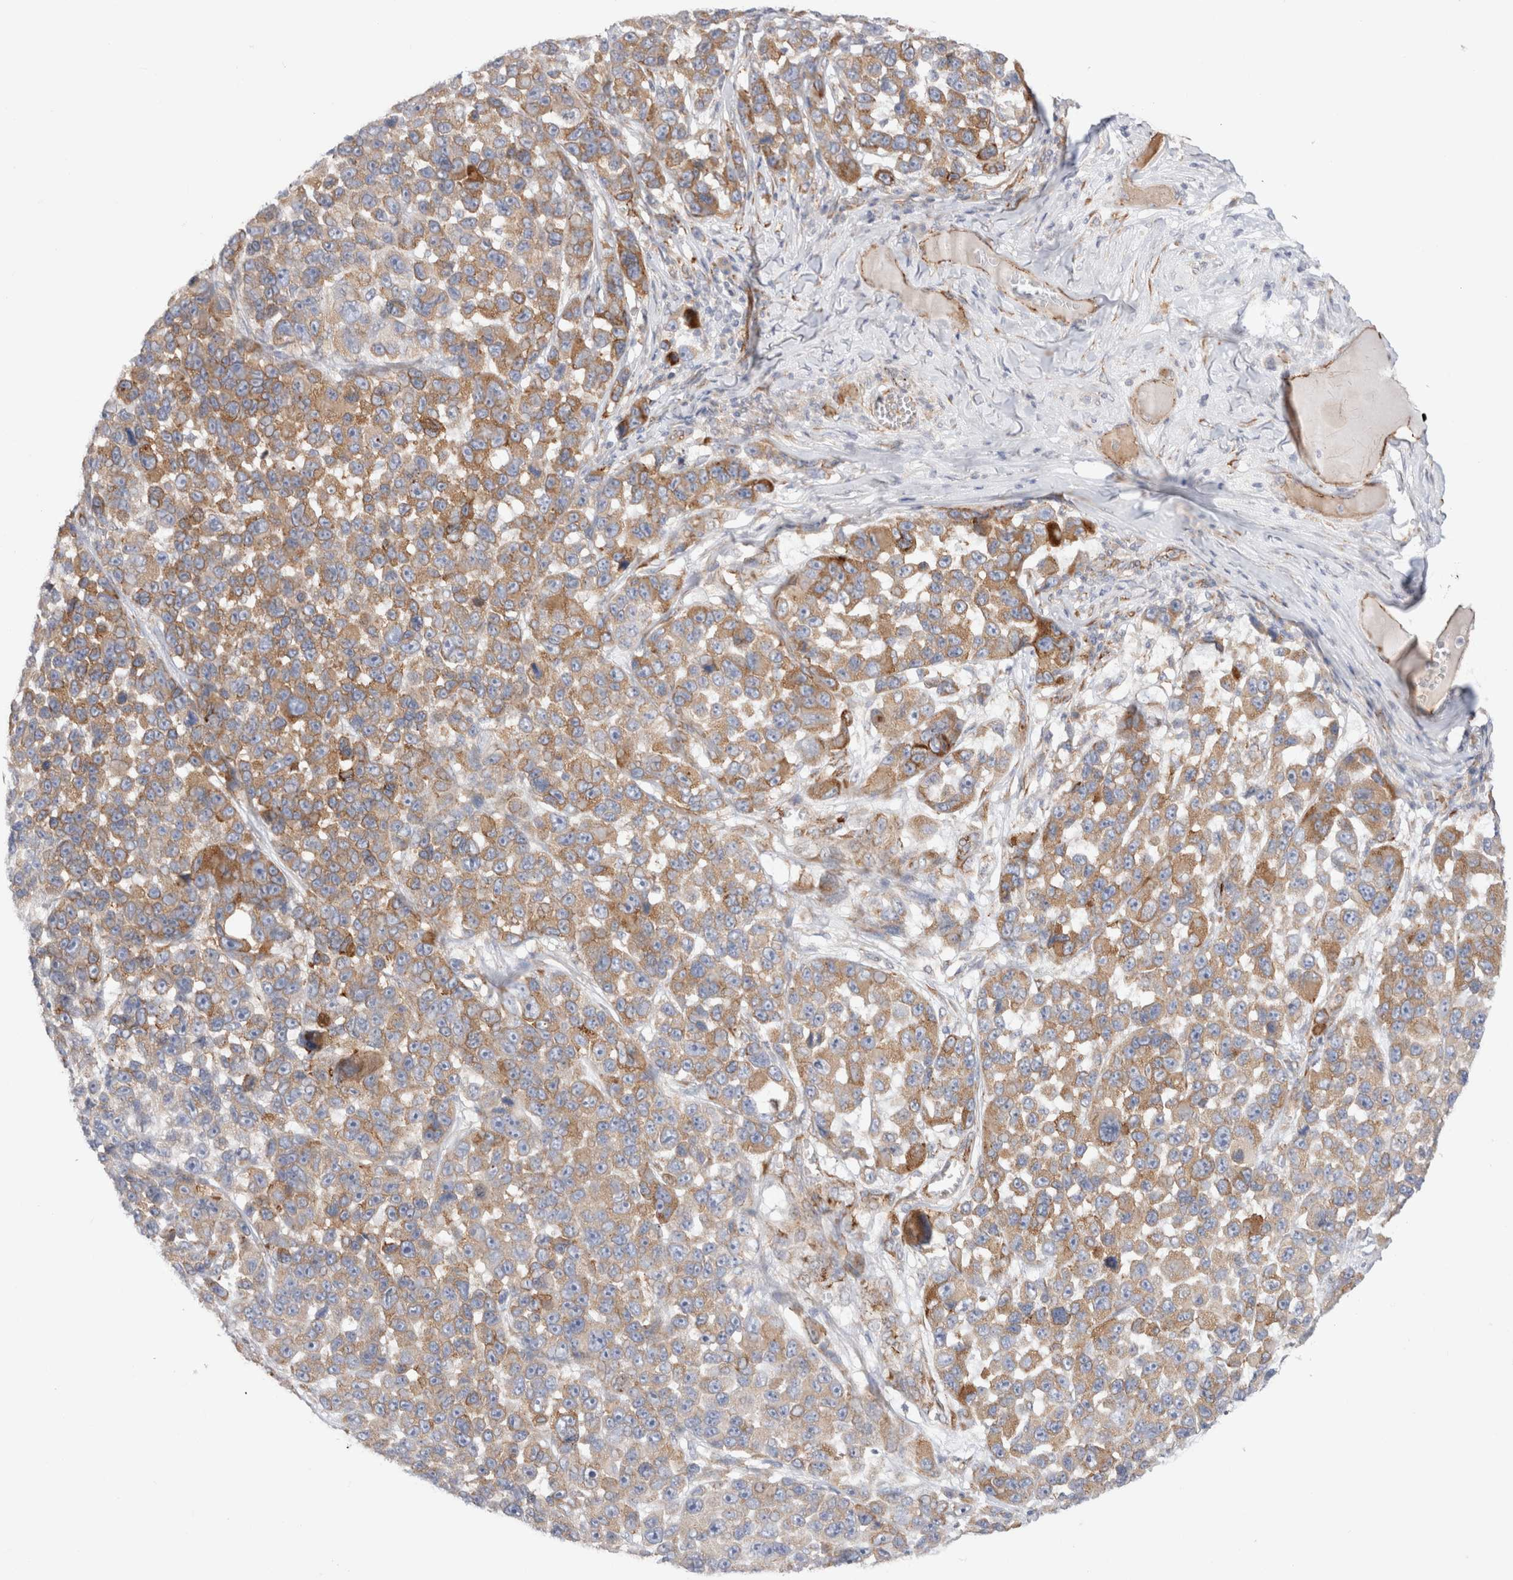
{"staining": {"intensity": "moderate", "quantity": "25%-75%", "location": "cytoplasmic/membranous"}, "tissue": "melanoma", "cell_type": "Tumor cells", "image_type": "cancer", "snomed": [{"axis": "morphology", "description": "Malignant melanoma, NOS"}, {"axis": "topography", "description": "Skin"}], "caption": "This micrograph exhibits malignant melanoma stained with IHC to label a protein in brown. The cytoplasmic/membranous of tumor cells show moderate positivity for the protein. Nuclei are counter-stained blue.", "gene": "CNPY4", "patient": {"sex": "male", "age": 53}}